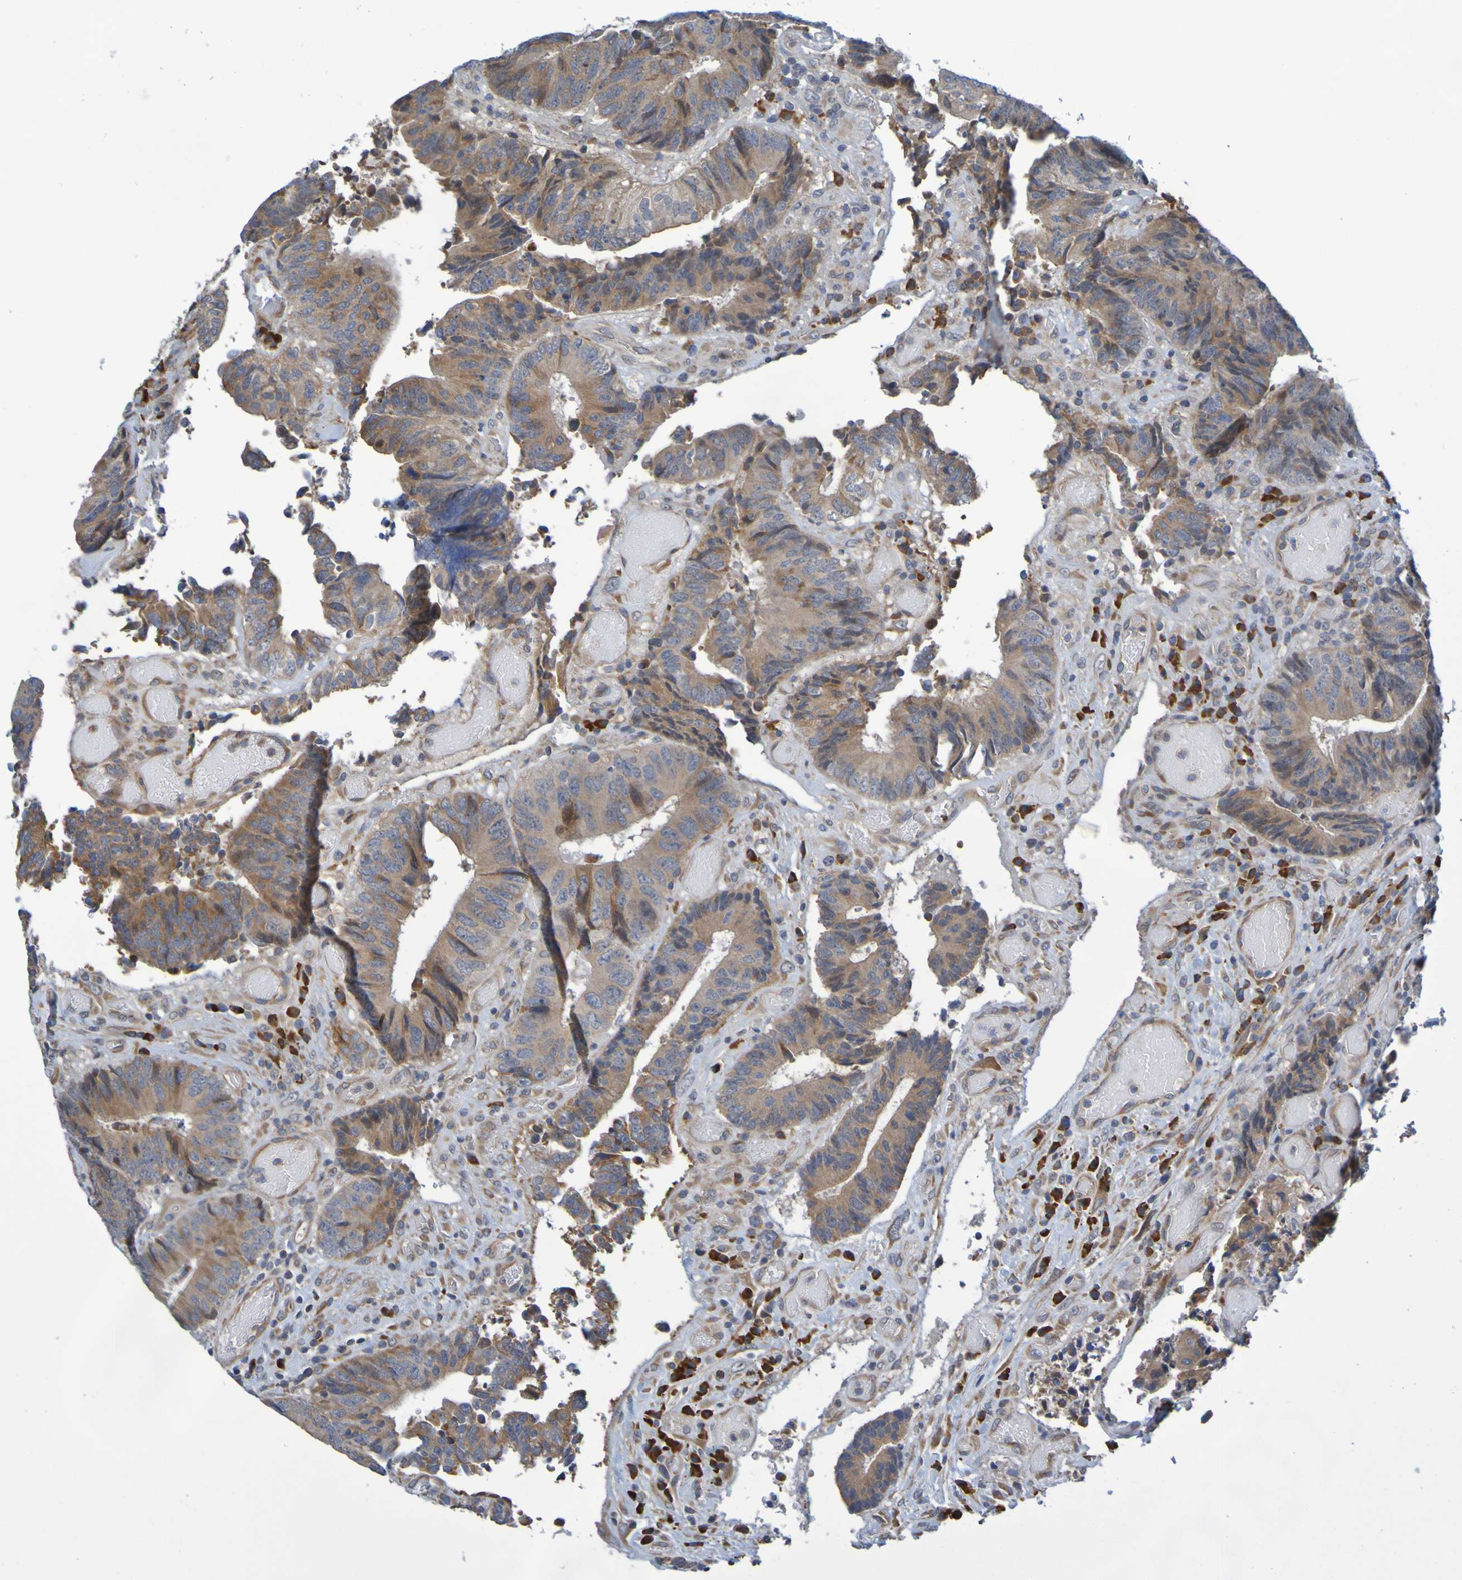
{"staining": {"intensity": "weak", "quantity": ">75%", "location": "cytoplasmic/membranous"}, "tissue": "colorectal cancer", "cell_type": "Tumor cells", "image_type": "cancer", "snomed": [{"axis": "morphology", "description": "Adenocarcinoma, NOS"}, {"axis": "topography", "description": "Rectum"}], "caption": "Adenocarcinoma (colorectal) stained for a protein (brown) exhibits weak cytoplasmic/membranous positive positivity in approximately >75% of tumor cells.", "gene": "CLDN18", "patient": {"sex": "male", "age": 72}}